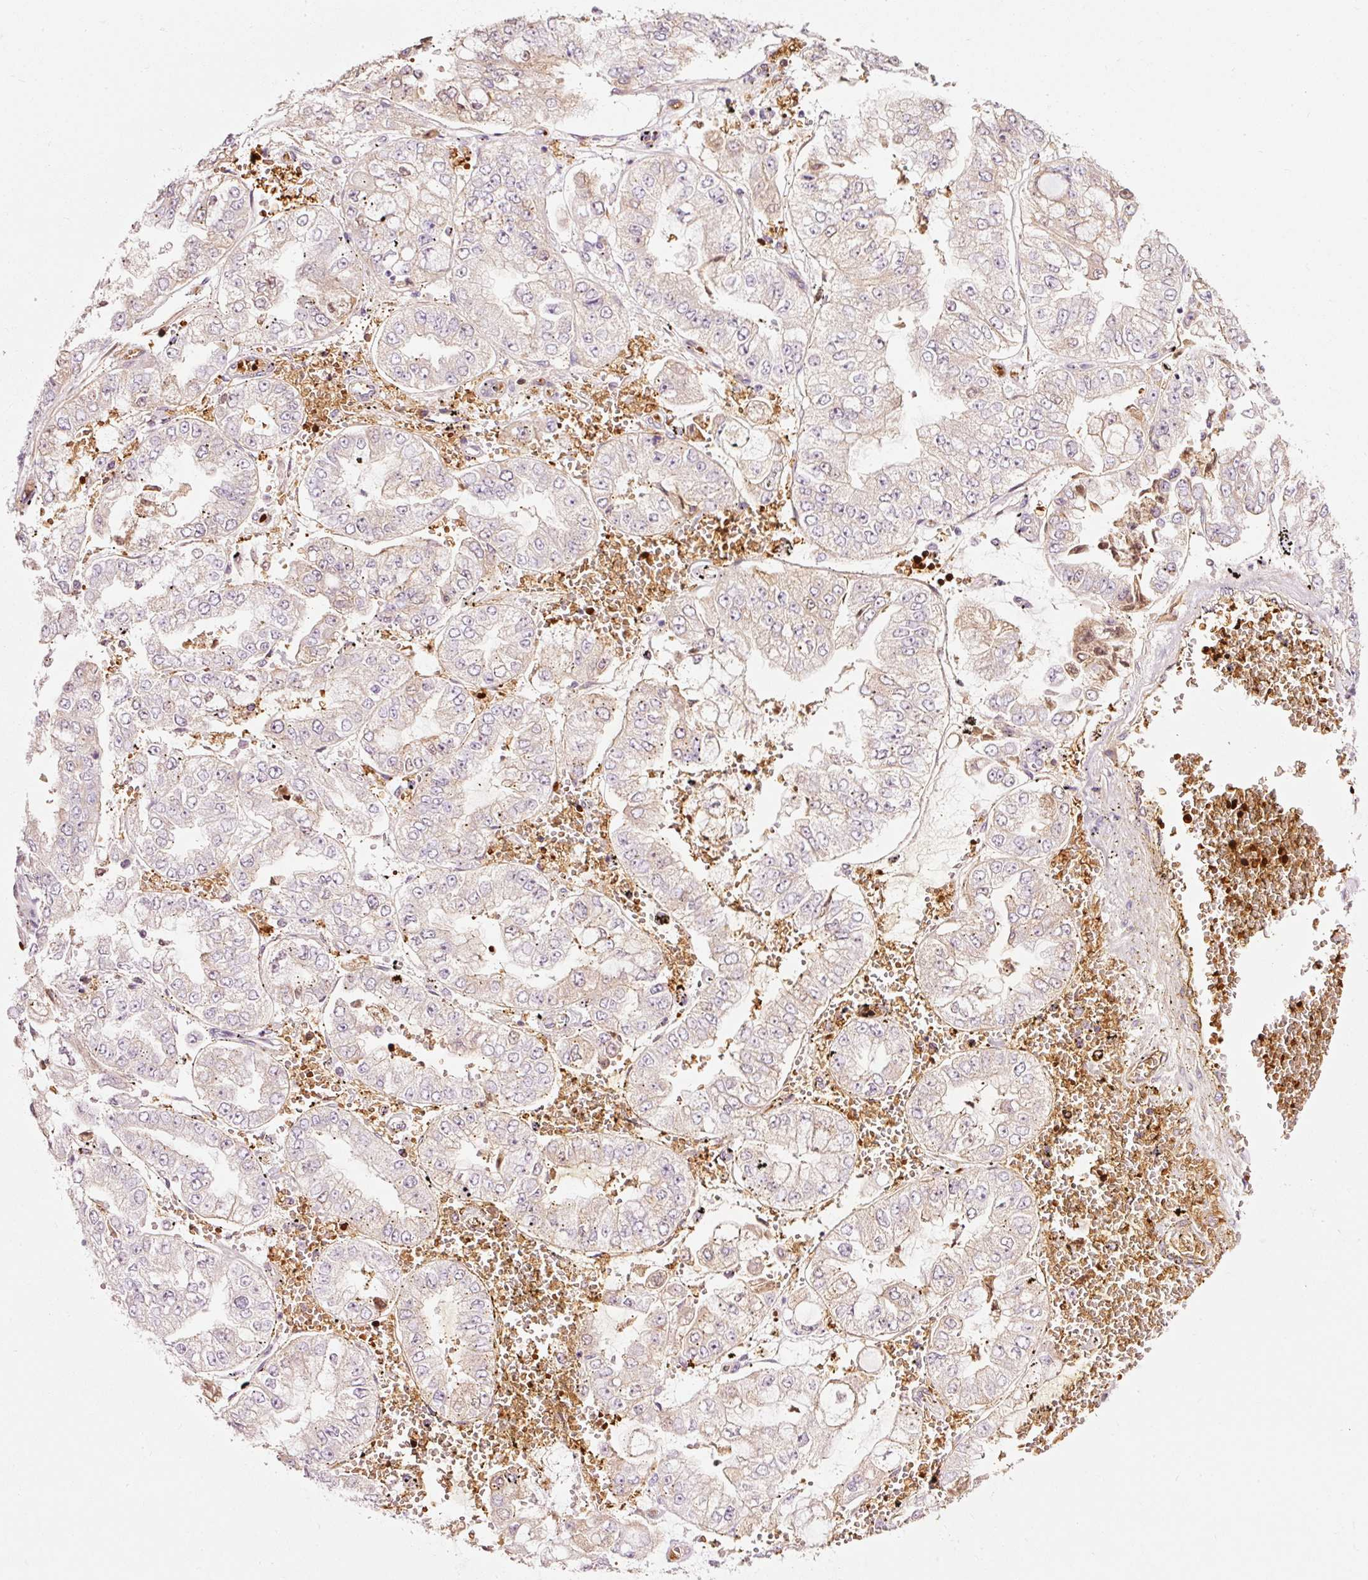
{"staining": {"intensity": "negative", "quantity": "none", "location": "none"}, "tissue": "stomach cancer", "cell_type": "Tumor cells", "image_type": "cancer", "snomed": [{"axis": "morphology", "description": "Adenocarcinoma, NOS"}, {"axis": "topography", "description": "Stomach"}], "caption": "DAB immunohistochemical staining of human stomach cancer shows no significant staining in tumor cells. Nuclei are stained in blue.", "gene": "LDHAL6B", "patient": {"sex": "male", "age": 76}}